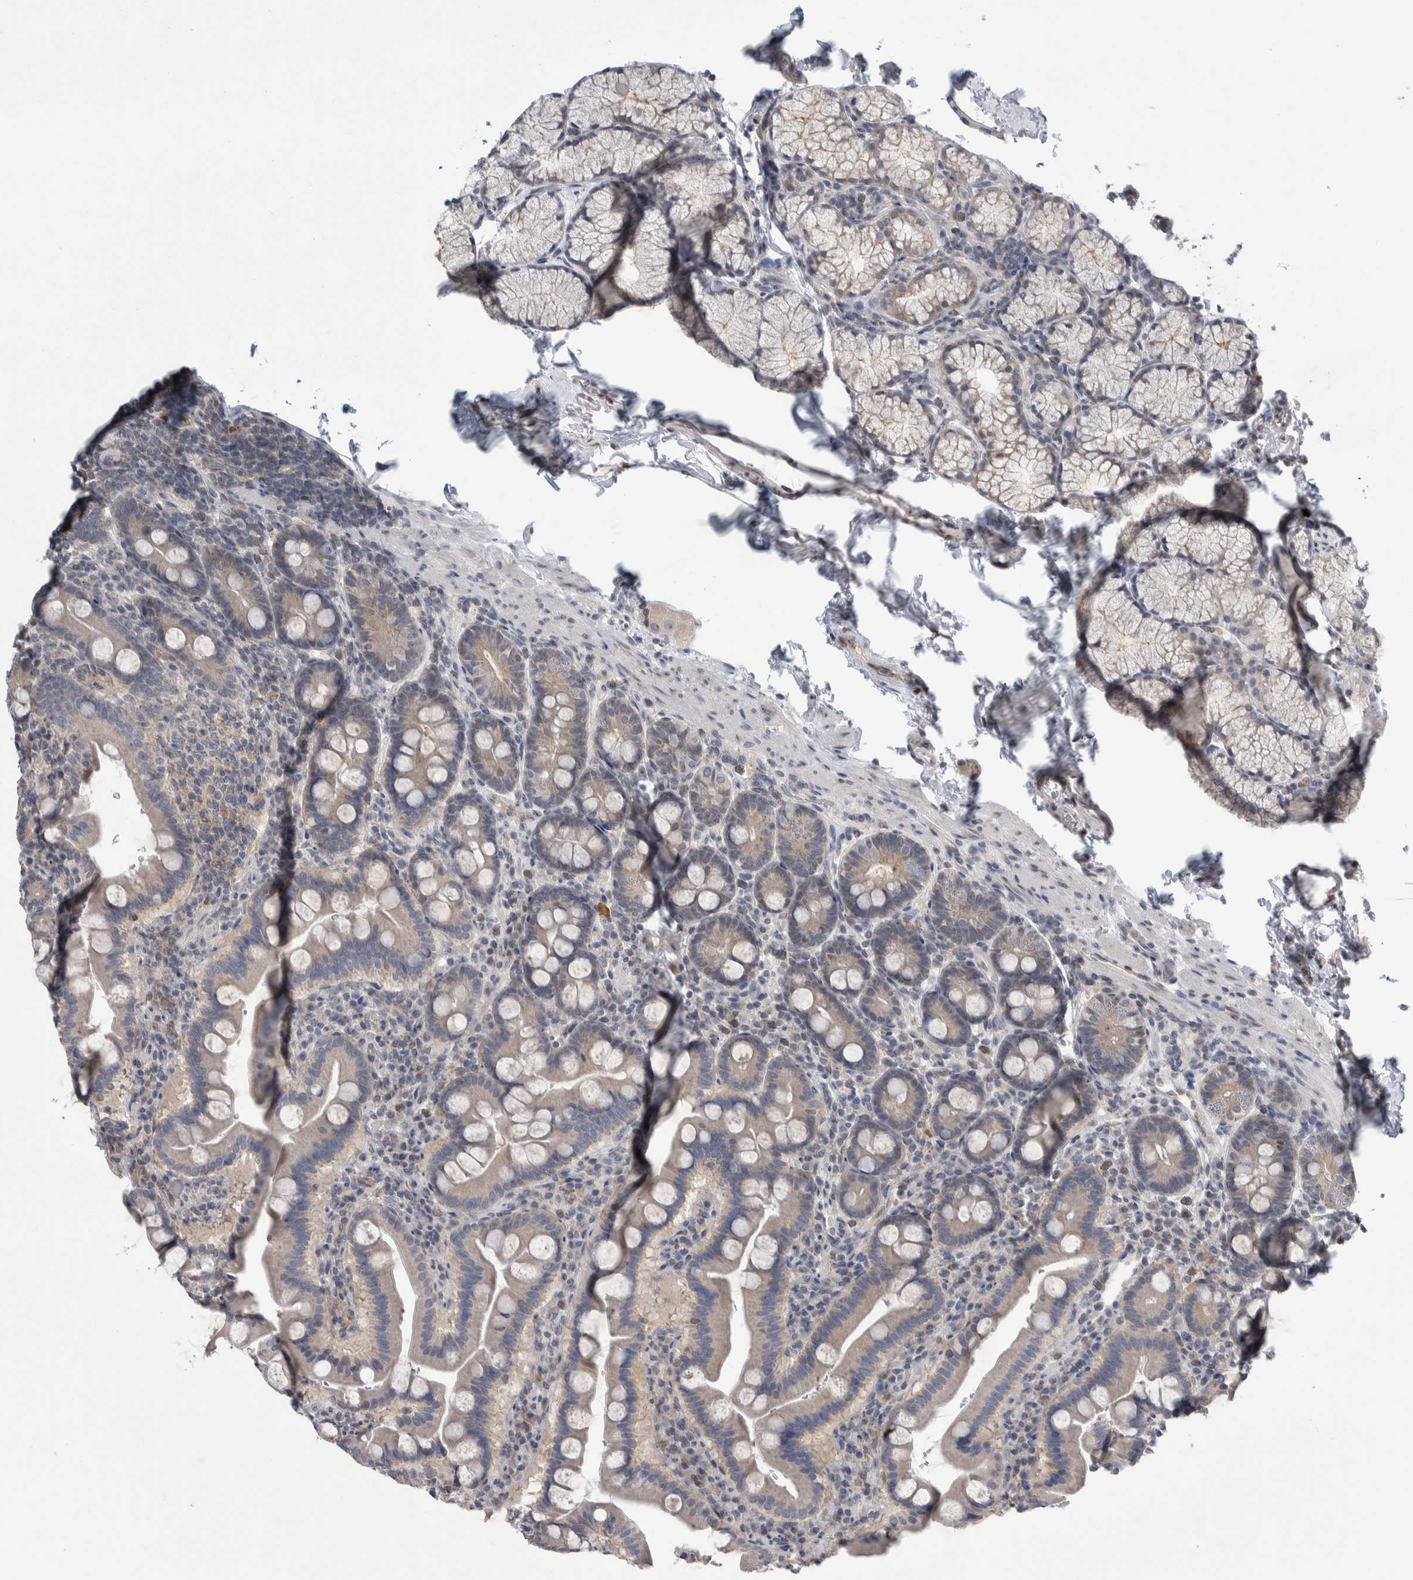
{"staining": {"intensity": "weak", "quantity": "<25%", "location": "cytoplasmic/membranous"}, "tissue": "duodenum", "cell_type": "Glandular cells", "image_type": "normal", "snomed": [{"axis": "morphology", "description": "Normal tissue, NOS"}, {"axis": "morphology", "description": "Adenocarcinoma, NOS"}, {"axis": "topography", "description": "Pancreas"}, {"axis": "topography", "description": "Duodenum"}], "caption": "Glandular cells are negative for brown protein staining in benign duodenum.", "gene": "TAX1BP1", "patient": {"sex": "male", "age": 50}}